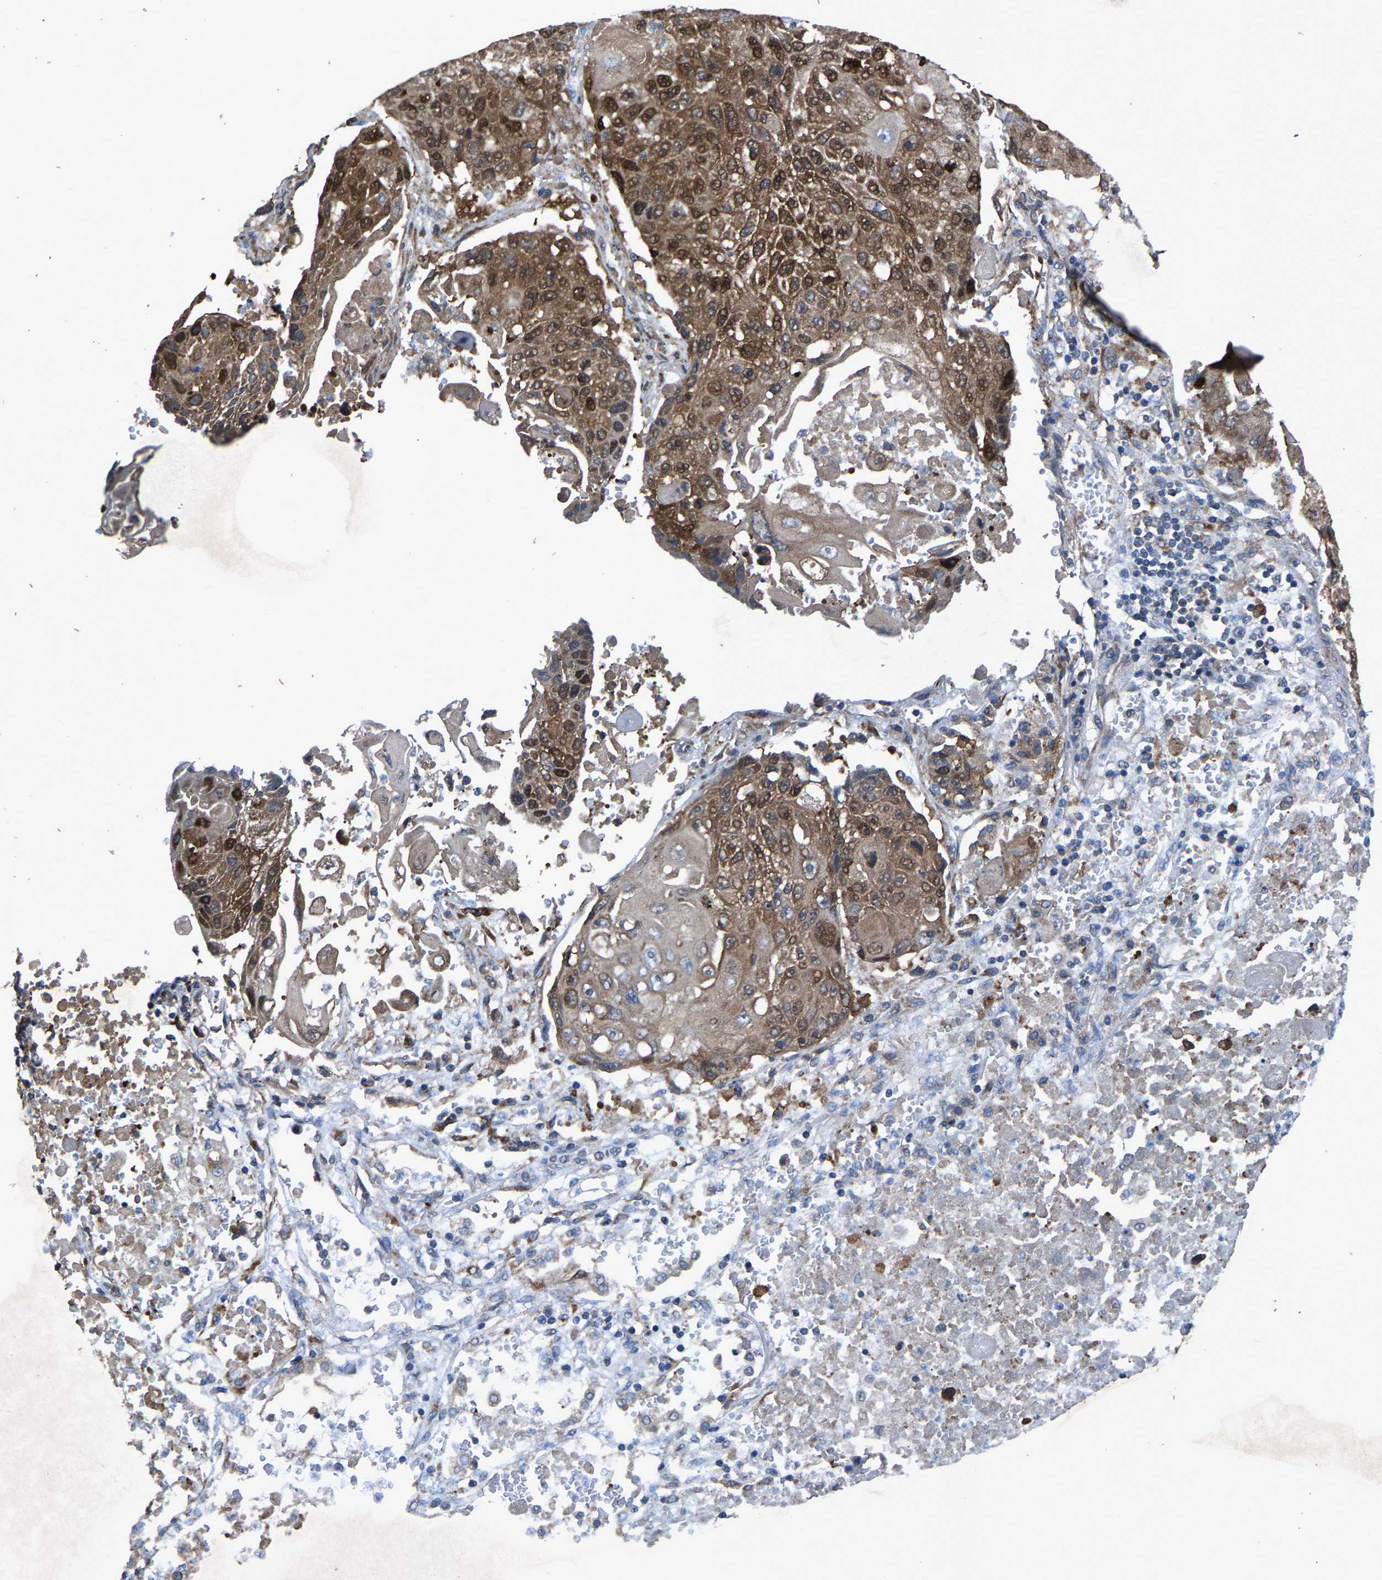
{"staining": {"intensity": "moderate", "quantity": ">75%", "location": "cytoplasmic/membranous"}, "tissue": "lung cancer", "cell_type": "Tumor cells", "image_type": "cancer", "snomed": [{"axis": "morphology", "description": "Squamous cell carcinoma, NOS"}, {"axis": "topography", "description": "Lung"}], "caption": "This is a micrograph of IHC staining of lung squamous cell carcinoma, which shows moderate positivity in the cytoplasmic/membranous of tumor cells.", "gene": "PDP1", "patient": {"sex": "male", "age": 61}}